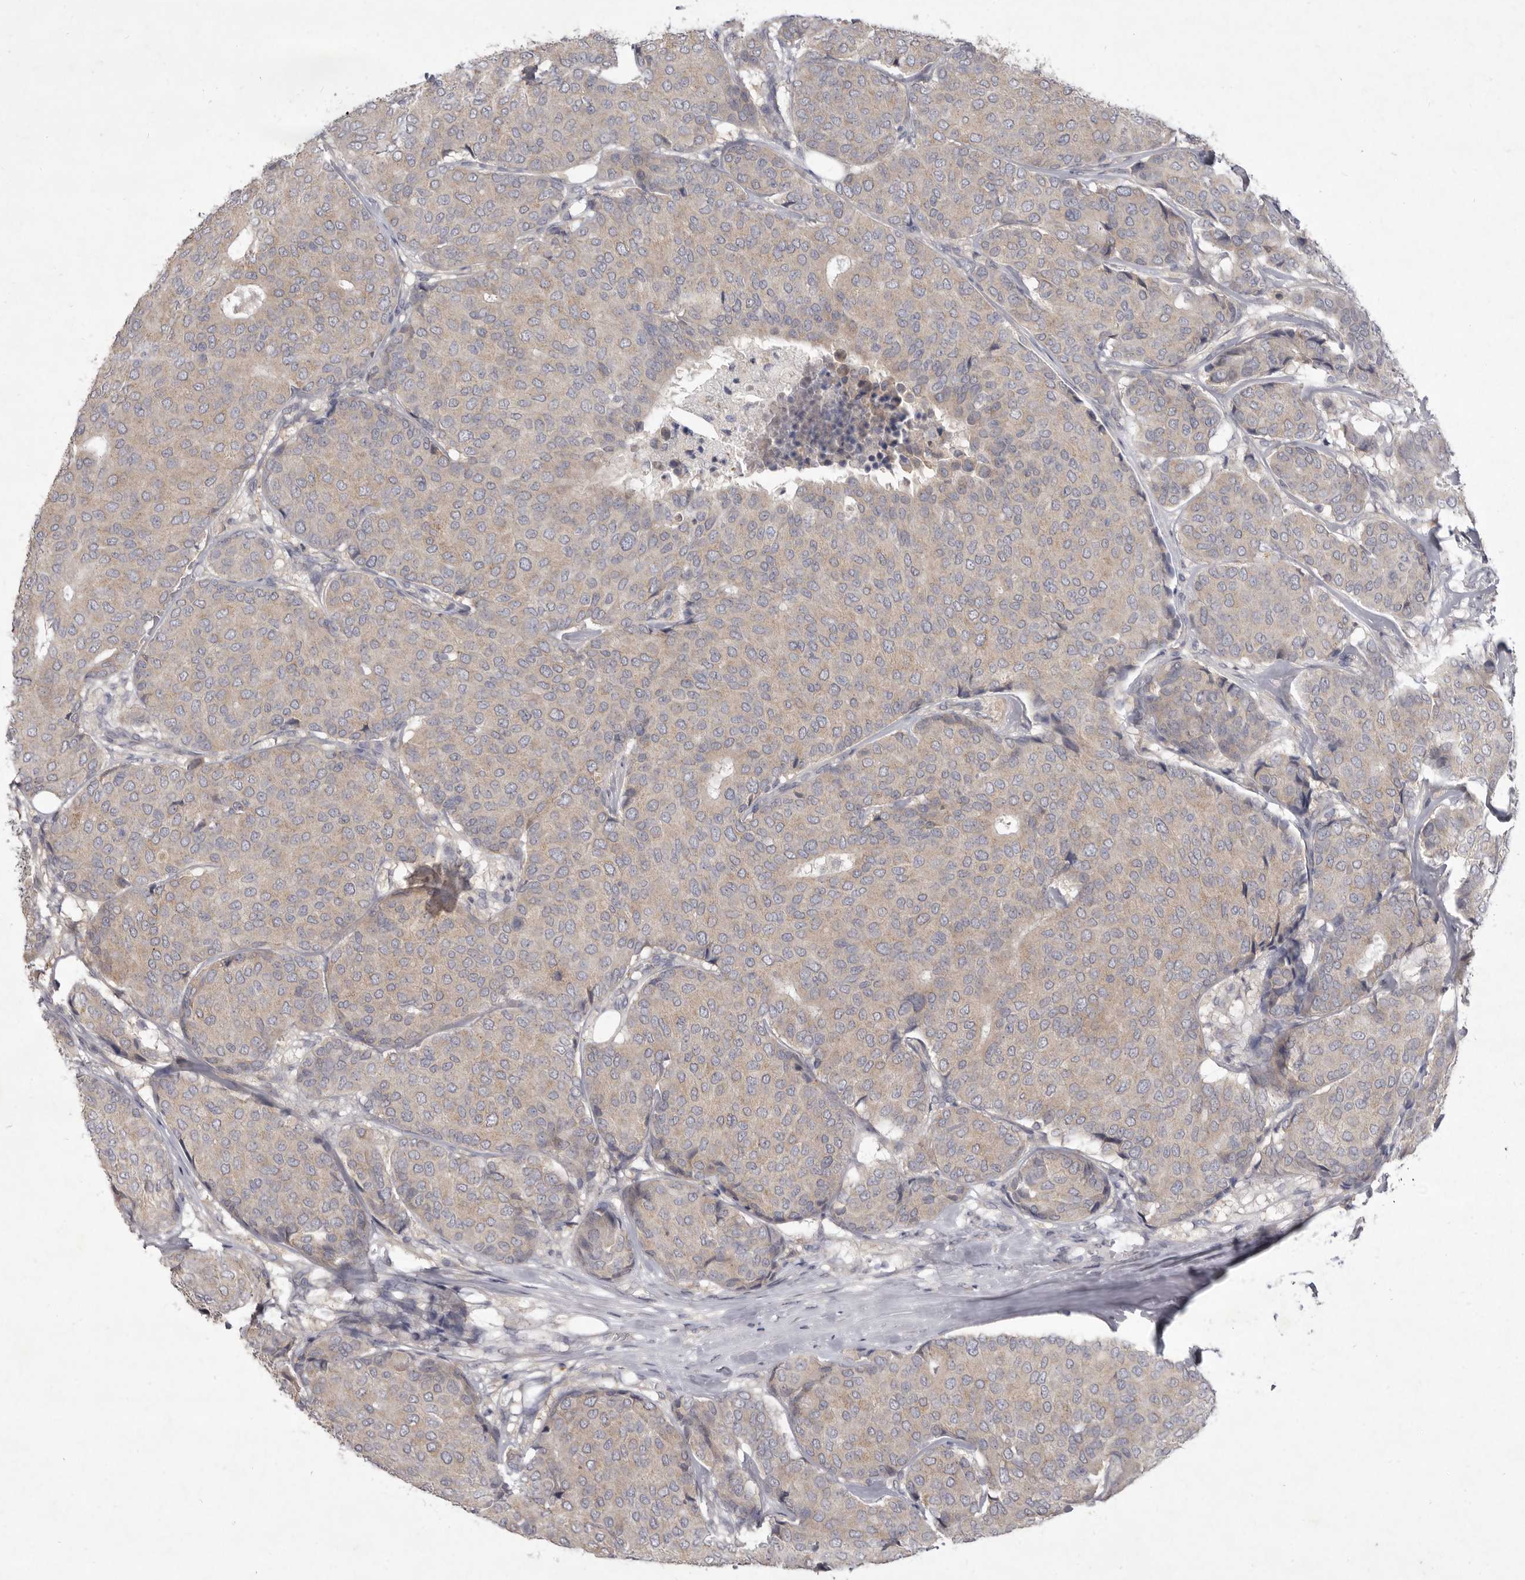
{"staining": {"intensity": "weak", "quantity": ">75%", "location": "cytoplasmic/membranous"}, "tissue": "breast cancer", "cell_type": "Tumor cells", "image_type": "cancer", "snomed": [{"axis": "morphology", "description": "Duct carcinoma"}, {"axis": "topography", "description": "Breast"}], "caption": "This is an image of immunohistochemistry (IHC) staining of breast cancer, which shows weak expression in the cytoplasmic/membranous of tumor cells.", "gene": "P2RX6", "patient": {"sex": "female", "age": 75}}